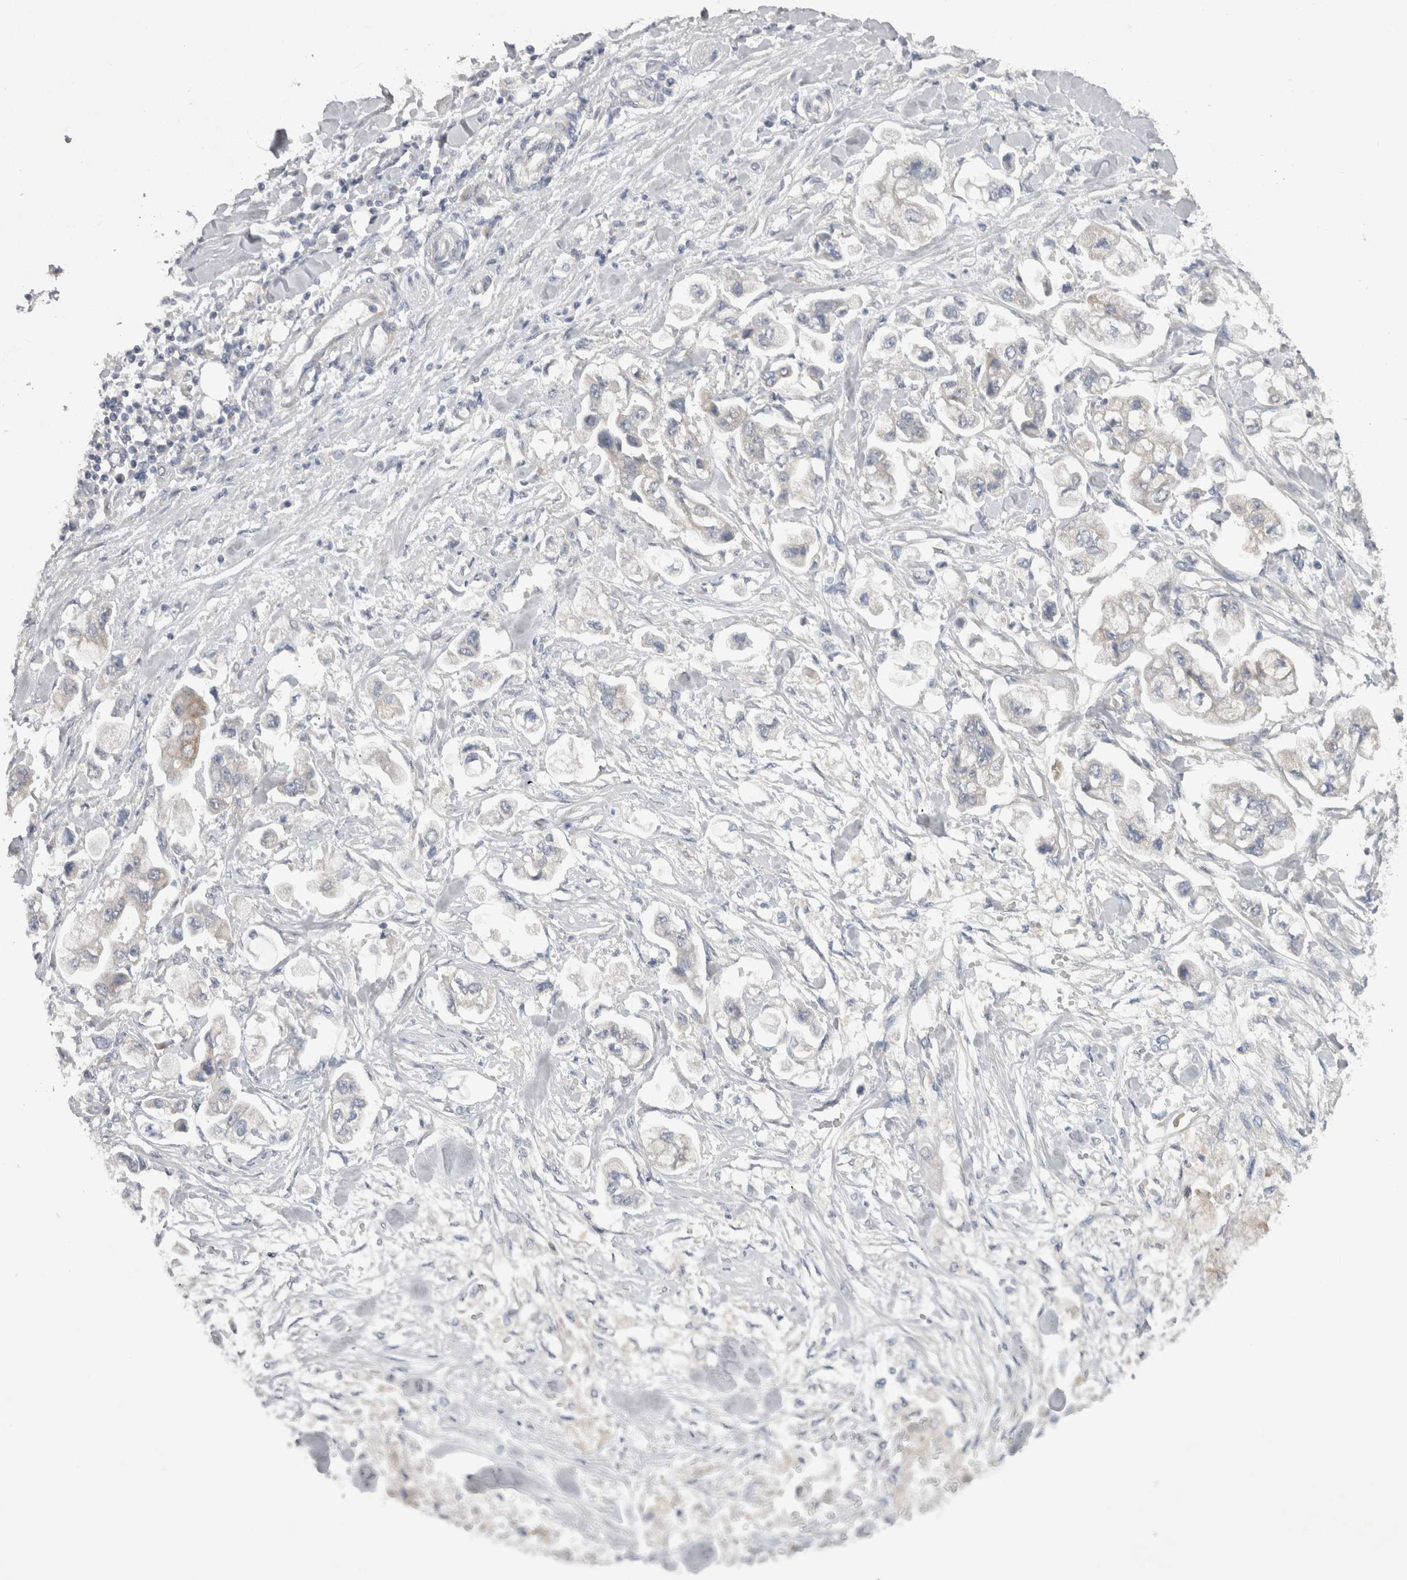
{"staining": {"intensity": "weak", "quantity": "<25%", "location": "cytoplasmic/membranous"}, "tissue": "stomach cancer", "cell_type": "Tumor cells", "image_type": "cancer", "snomed": [{"axis": "morphology", "description": "Normal tissue, NOS"}, {"axis": "morphology", "description": "Adenocarcinoma, NOS"}, {"axis": "topography", "description": "Stomach"}], "caption": "An immunohistochemistry histopathology image of adenocarcinoma (stomach) is shown. There is no staining in tumor cells of adenocarcinoma (stomach). (DAB (3,3'-diaminobenzidine) immunohistochemistry (IHC) with hematoxylin counter stain).", "gene": "LRRC40", "patient": {"sex": "male", "age": 62}}